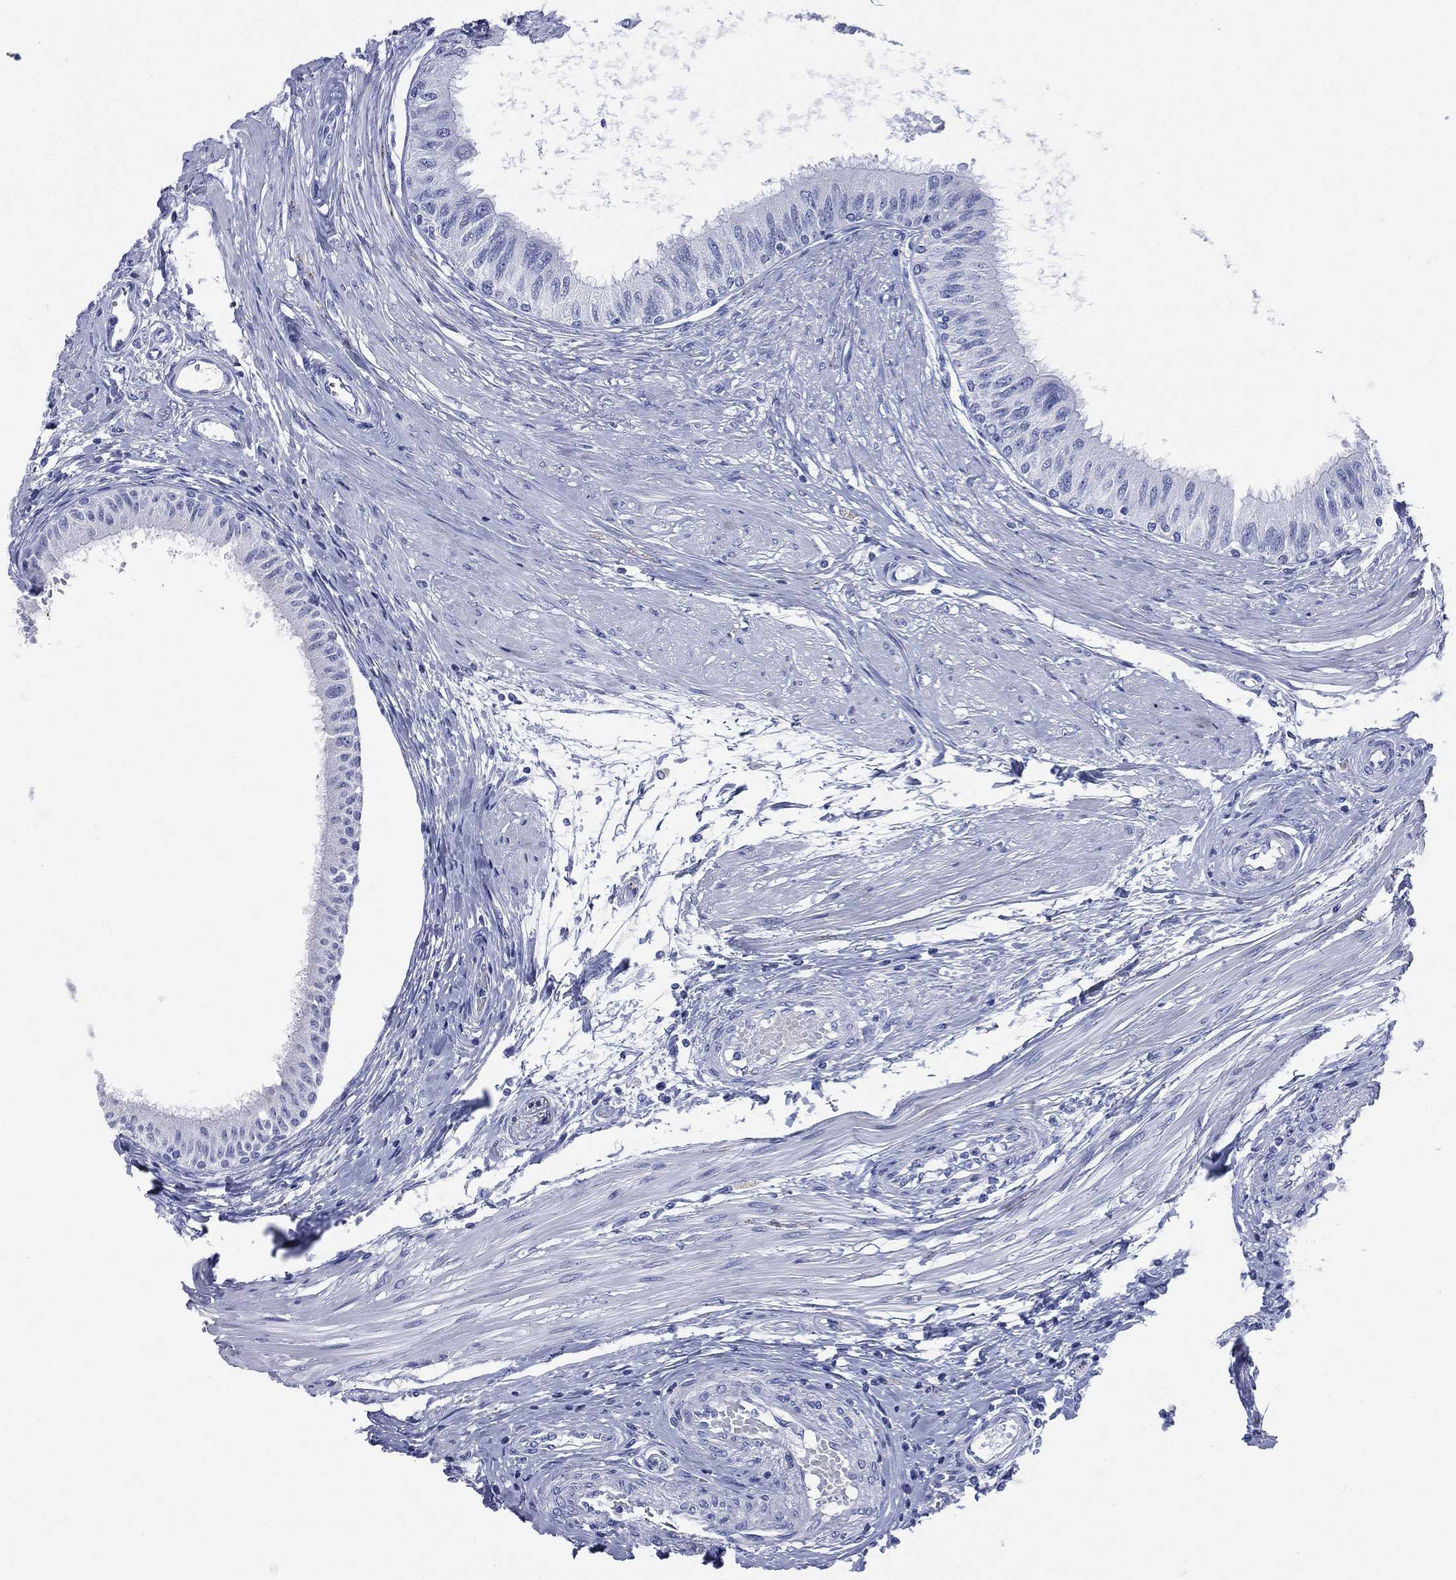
{"staining": {"intensity": "negative", "quantity": "none", "location": "none"}, "tissue": "epididymis", "cell_type": "Glandular cells", "image_type": "normal", "snomed": [{"axis": "morphology", "description": "Normal tissue, NOS"}, {"axis": "morphology", "description": "Seminoma, NOS"}, {"axis": "topography", "description": "Testis"}, {"axis": "topography", "description": "Epididymis"}], "caption": "Immunohistochemistry (IHC) of benign epididymis exhibits no staining in glandular cells. Nuclei are stained in blue.", "gene": "SYP", "patient": {"sex": "male", "age": 61}}